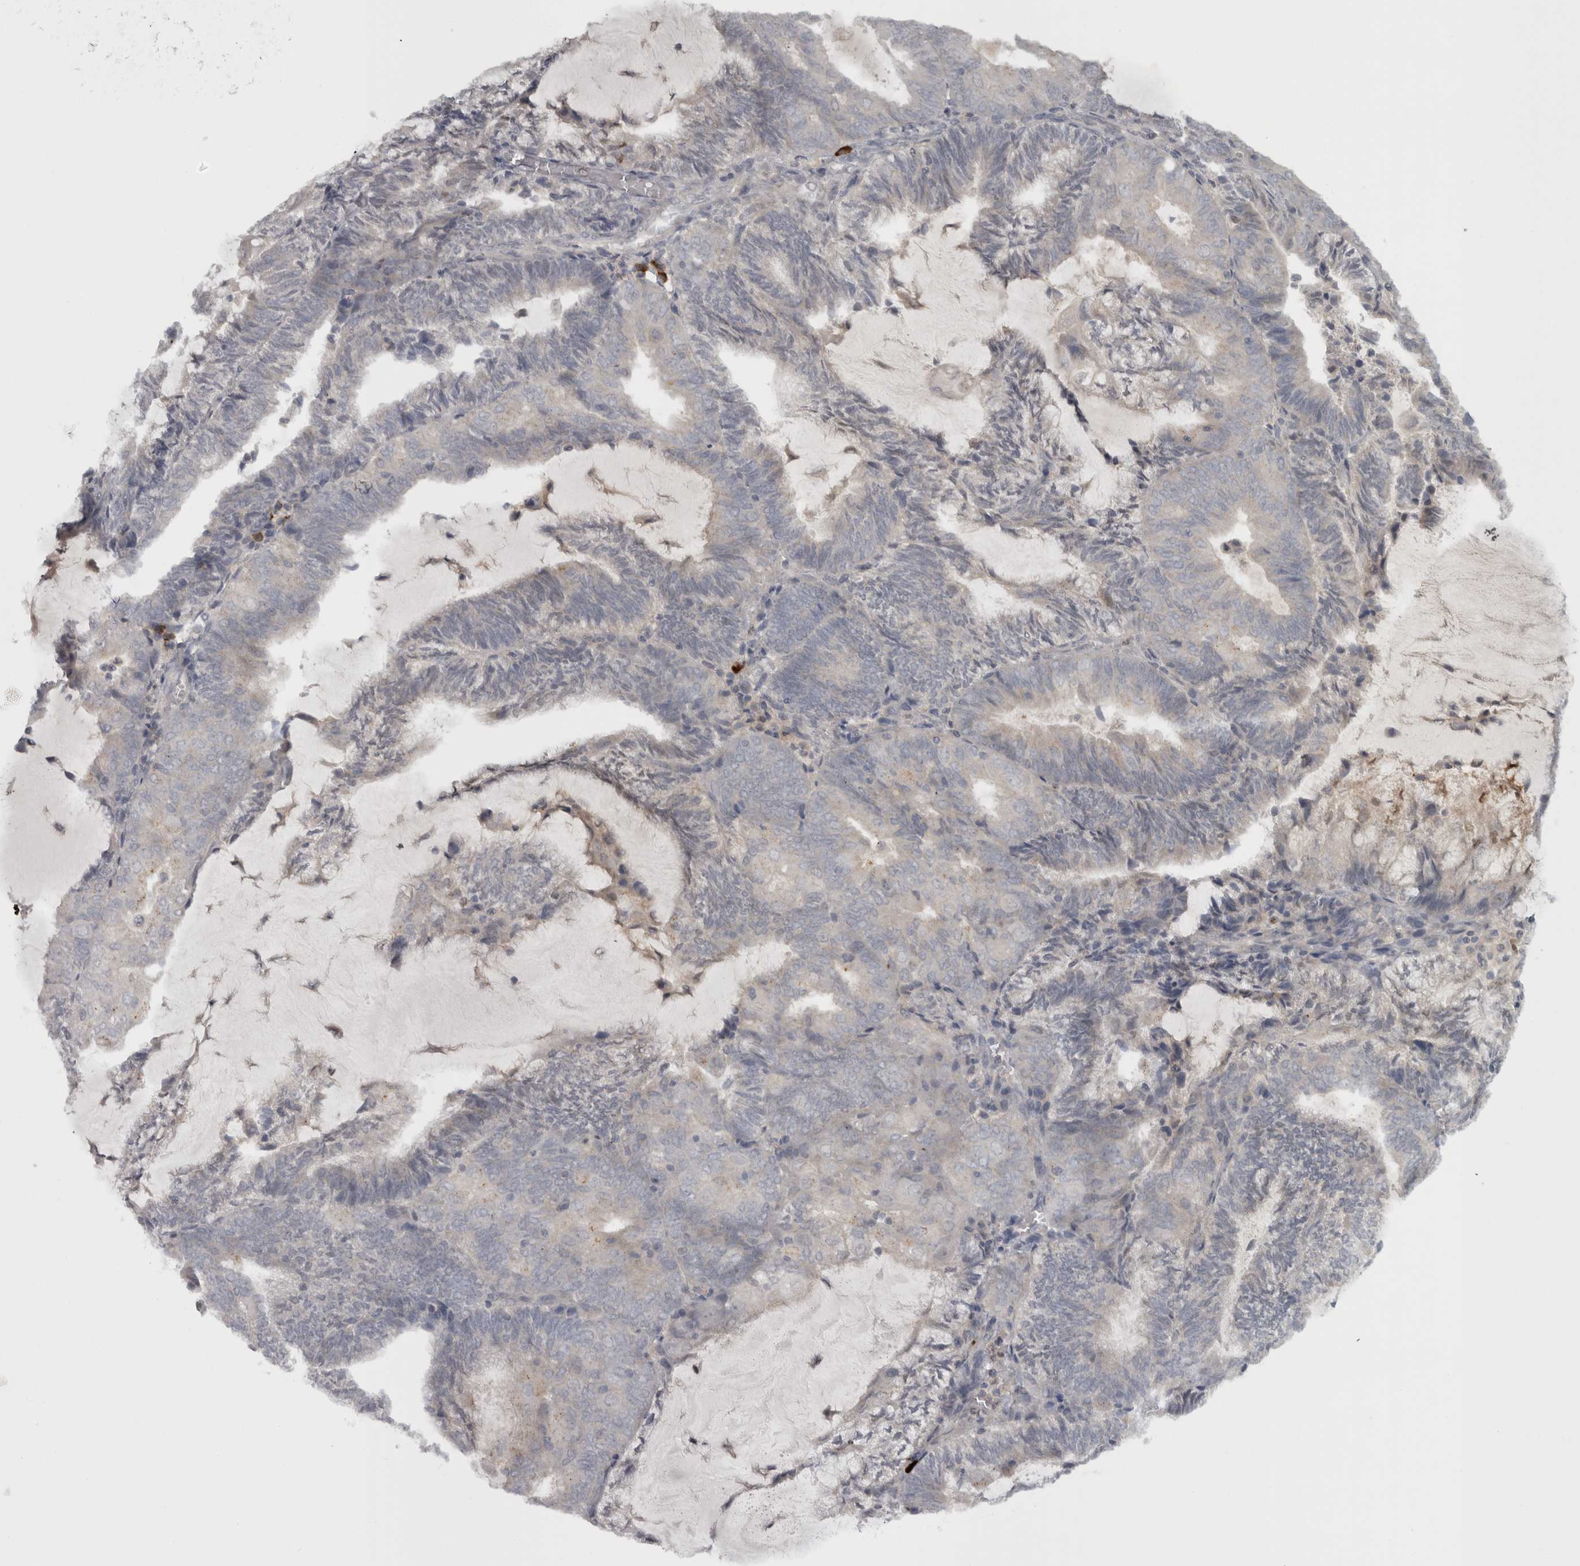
{"staining": {"intensity": "negative", "quantity": "none", "location": "none"}, "tissue": "endometrial cancer", "cell_type": "Tumor cells", "image_type": "cancer", "snomed": [{"axis": "morphology", "description": "Adenocarcinoma, NOS"}, {"axis": "topography", "description": "Endometrium"}], "caption": "DAB immunohistochemical staining of adenocarcinoma (endometrial) reveals no significant expression in tumor cells.", "gene": "SLCO5A1", "patient": {"sex": "female", "age": 81}}